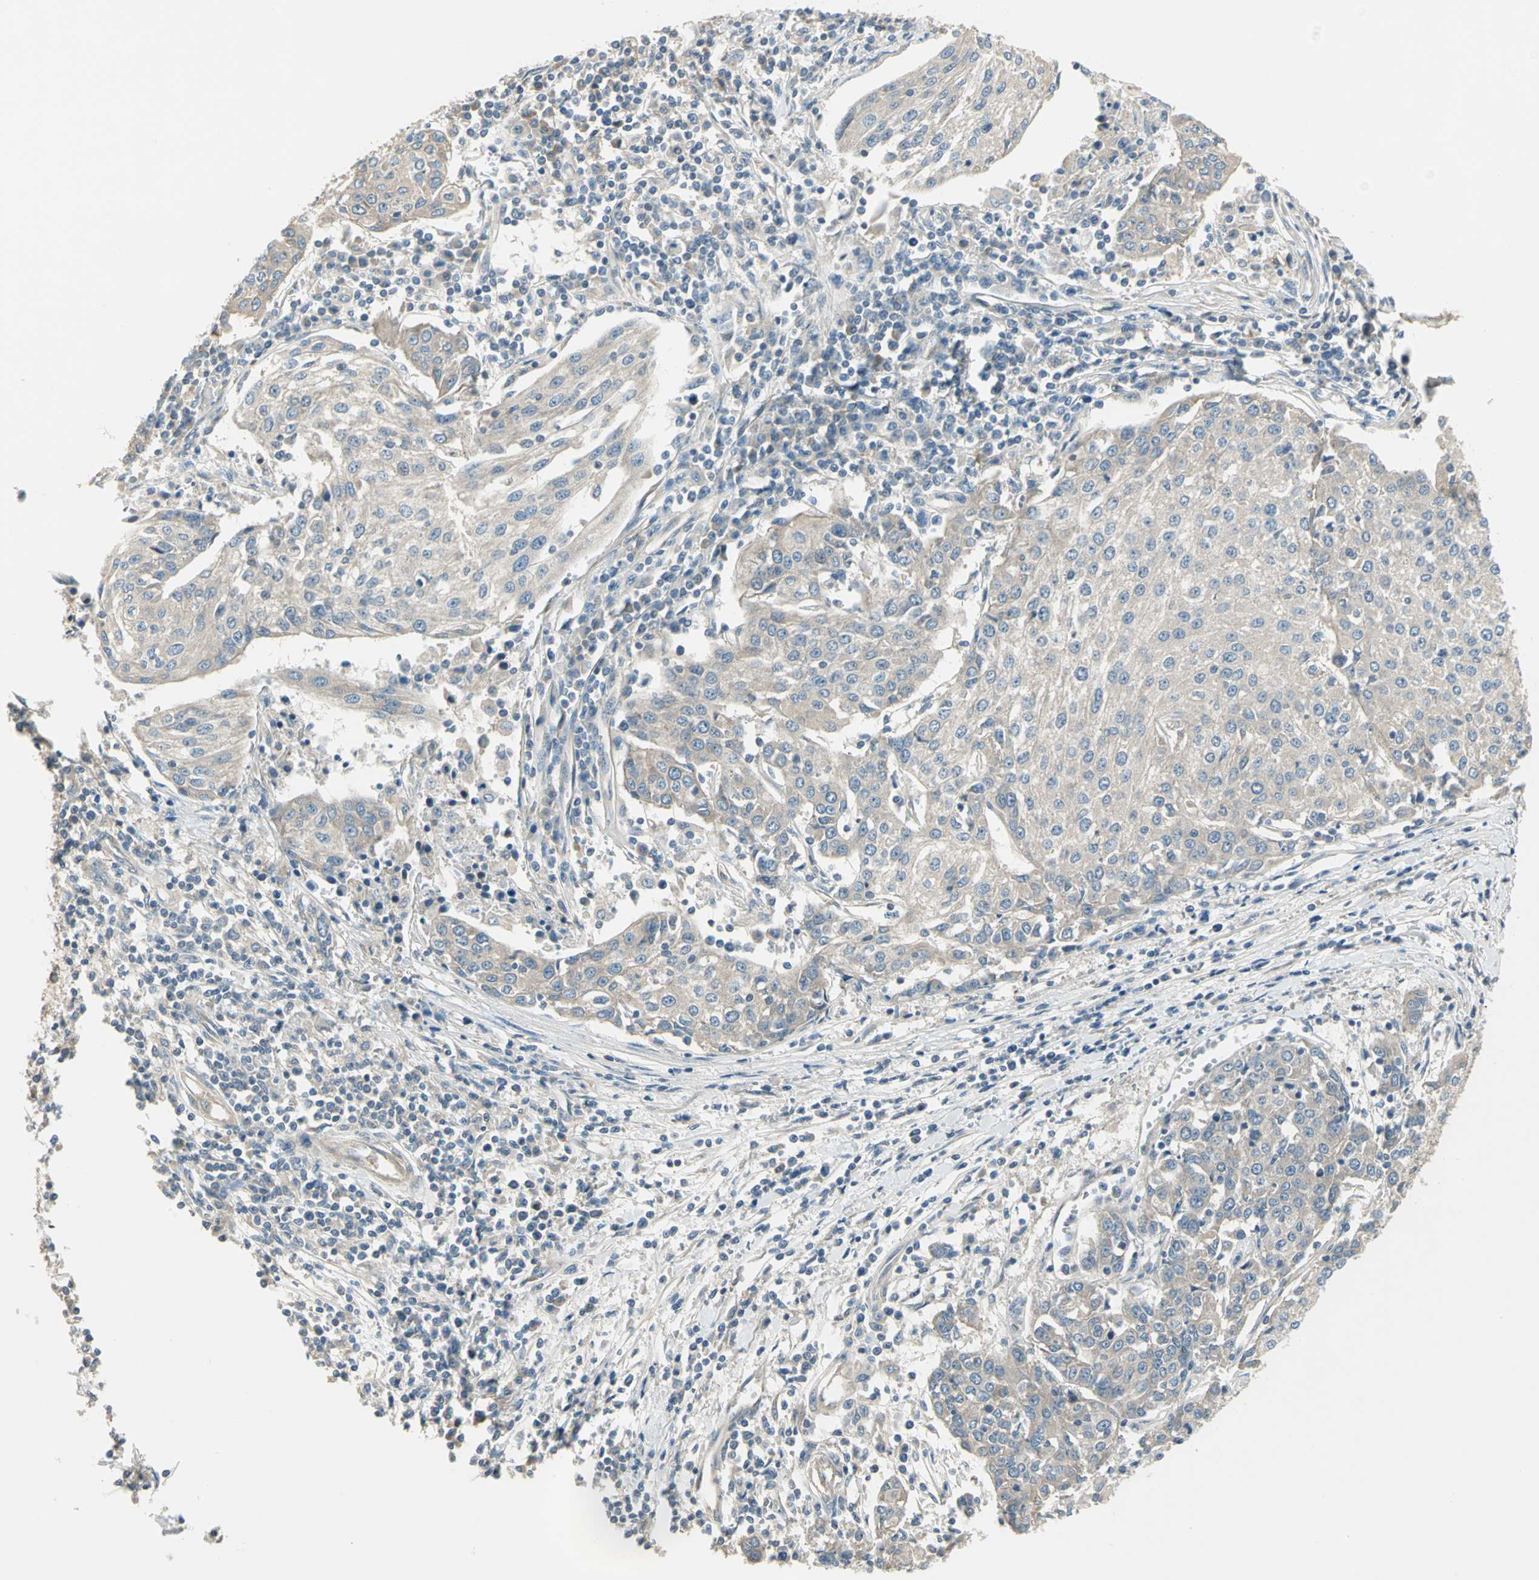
{"staining": {"intensity": "weak", "quantity": ">75%", "location": "cytoplasmic/membranous"}, "tissue": "urothelial cancer", "cell_type": "Tumor cells", "image_type": "cancer", "snomed": [{"axis": "morphology", "description": "Urothelial carcinoma, High grade"}, {"axis": "topography", "description": "Urinary bladder"}], "caption": "Approximately >75% of tumor cells in human high-grade urothelial carcinoma demonstrate weak cytoplasmic/membranous protein positivity as visualized by brown immunohistochemical staining.", "gene": "PRKAA1", "patient": {"sex": "female", "age": 85}}